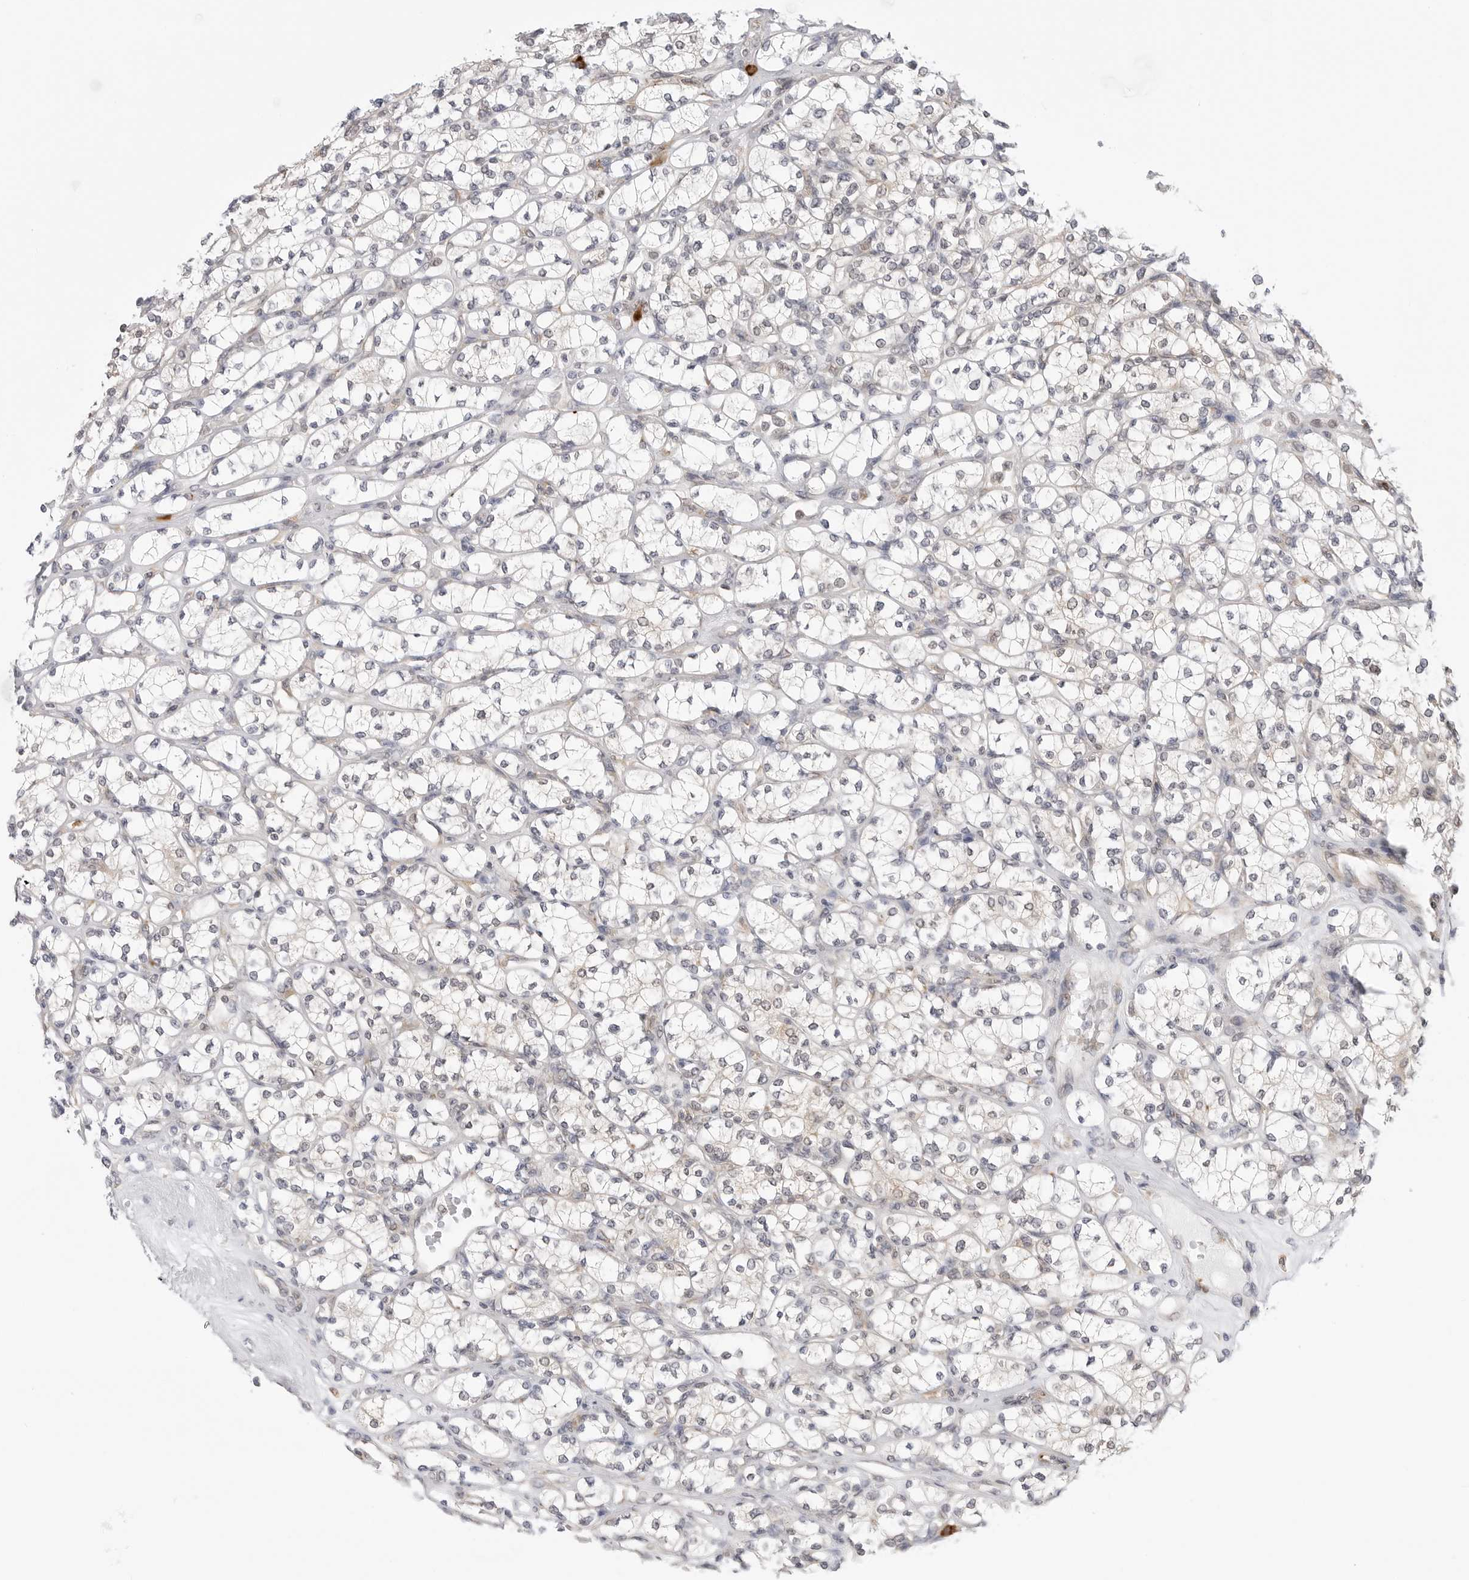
{"staining": {"intensity": "negative", "quantity": "none", "location": "none"}, "tissue": "renal cancer", "cell_type": "Tumor cells", "image_type": "cancer", "snomed": [{"axis": "morphology", "description": "Adenocarcinoma, NOS"}, {"axis": "topography", "description": "Kidney"}], "caption": "The histopathology image displays no significant staining in tumor cells of renal cancer (adenocarcinoma). (DAB (3,3'-diaminobenzidine) IHC with hematoxylin counter stain).", "gene": "RPN1", "patient": {"sex": "male", "age": 77}}